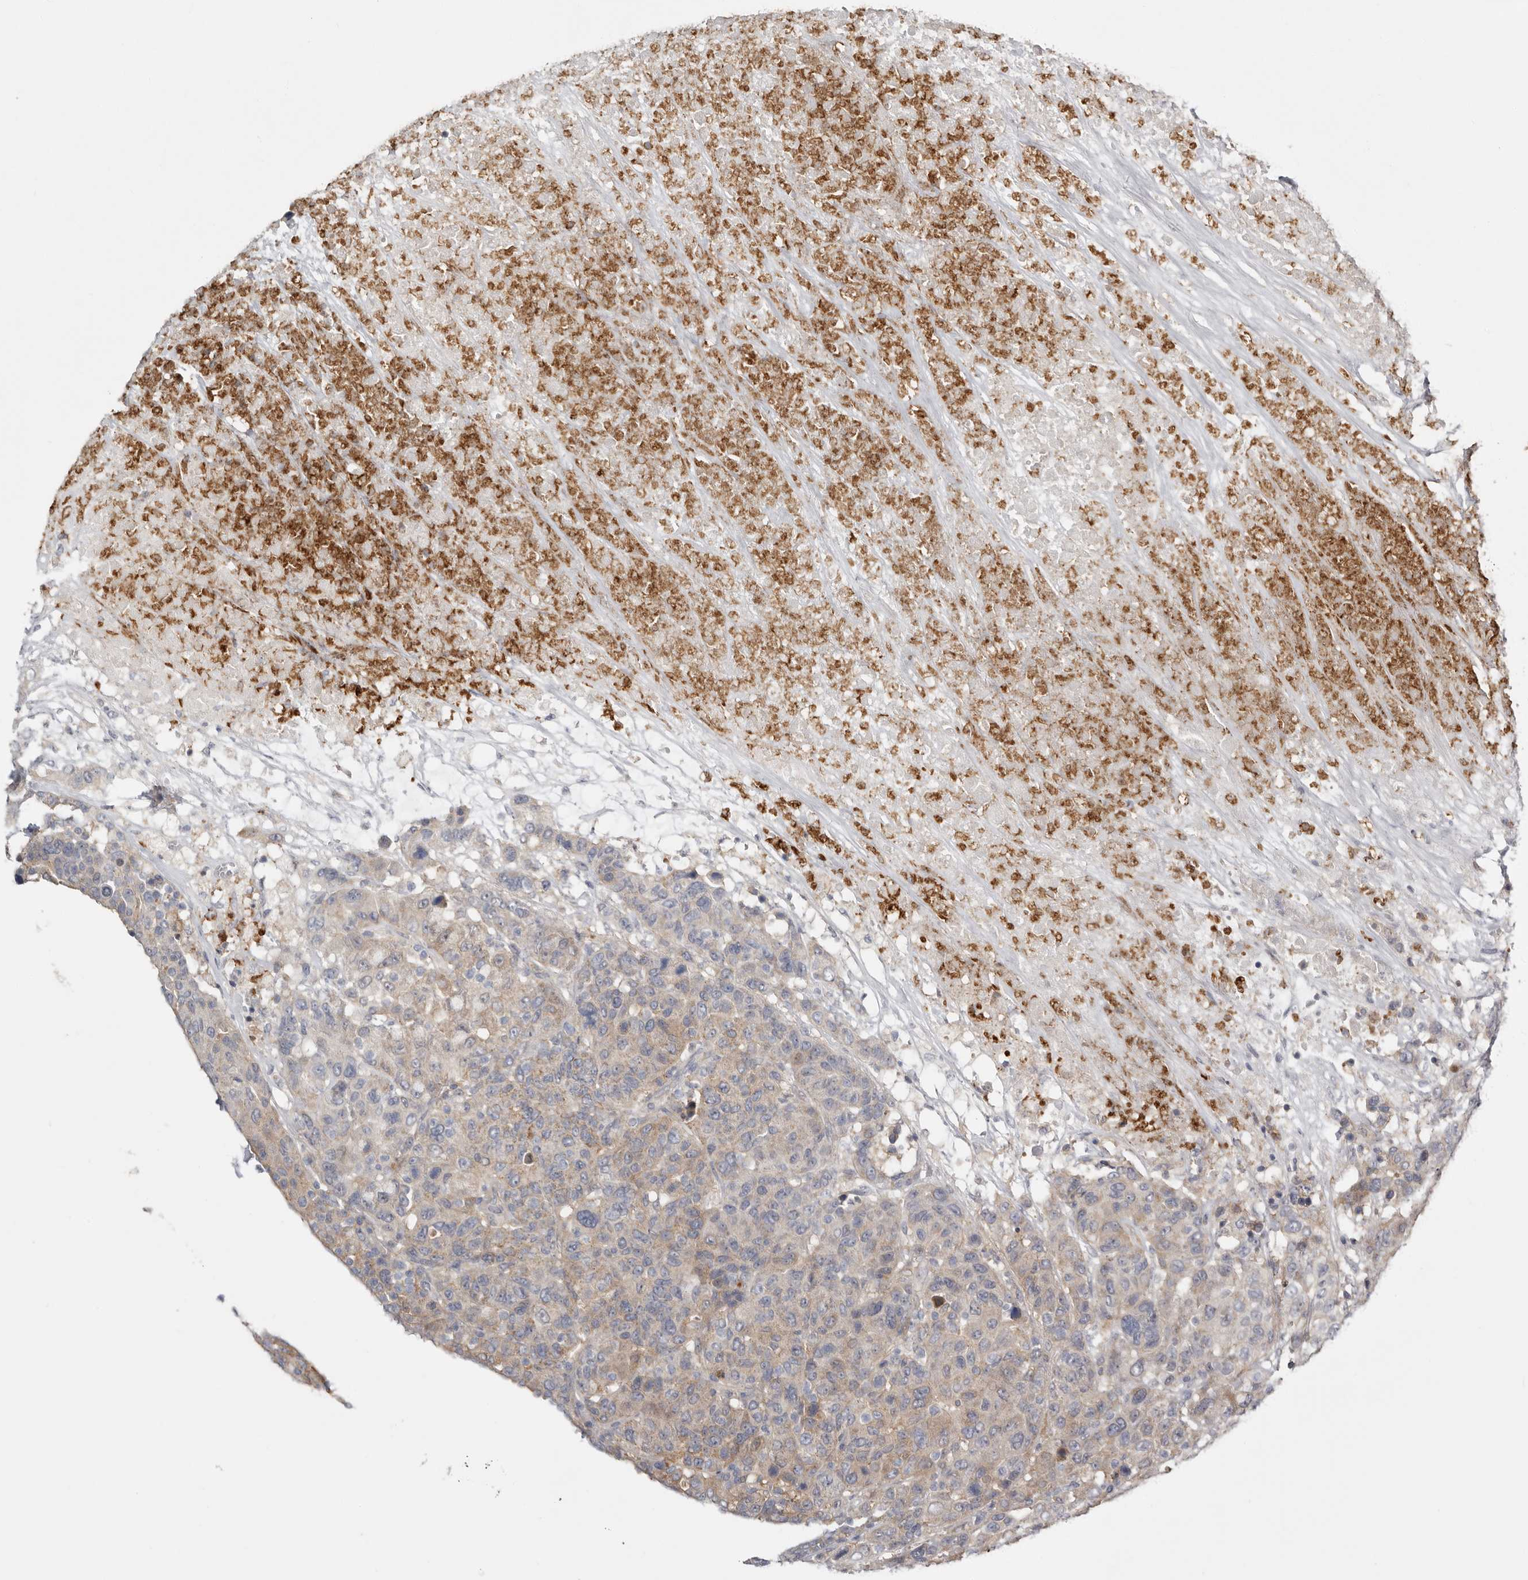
{"staining": {"intensity": "weak", "quantity": "25%-75%", "location": "cytoplasmic/membranous"}, "tissue": "breast cancer", "cell_type": "Tumor cells", "image_type": "cancer", "snomed": [{"axis": "morphology", "description": "Duct carcinoma"}, {"axis": "topography", "description": "Breast"}], "caption": "Breast cancer tissue demonstrates weak cytoplasmic/membranous positivity in approximately 25%-75% of tumor cells", "gene": "MSRB2", "patient": {"sex": "female", "age": 37}}